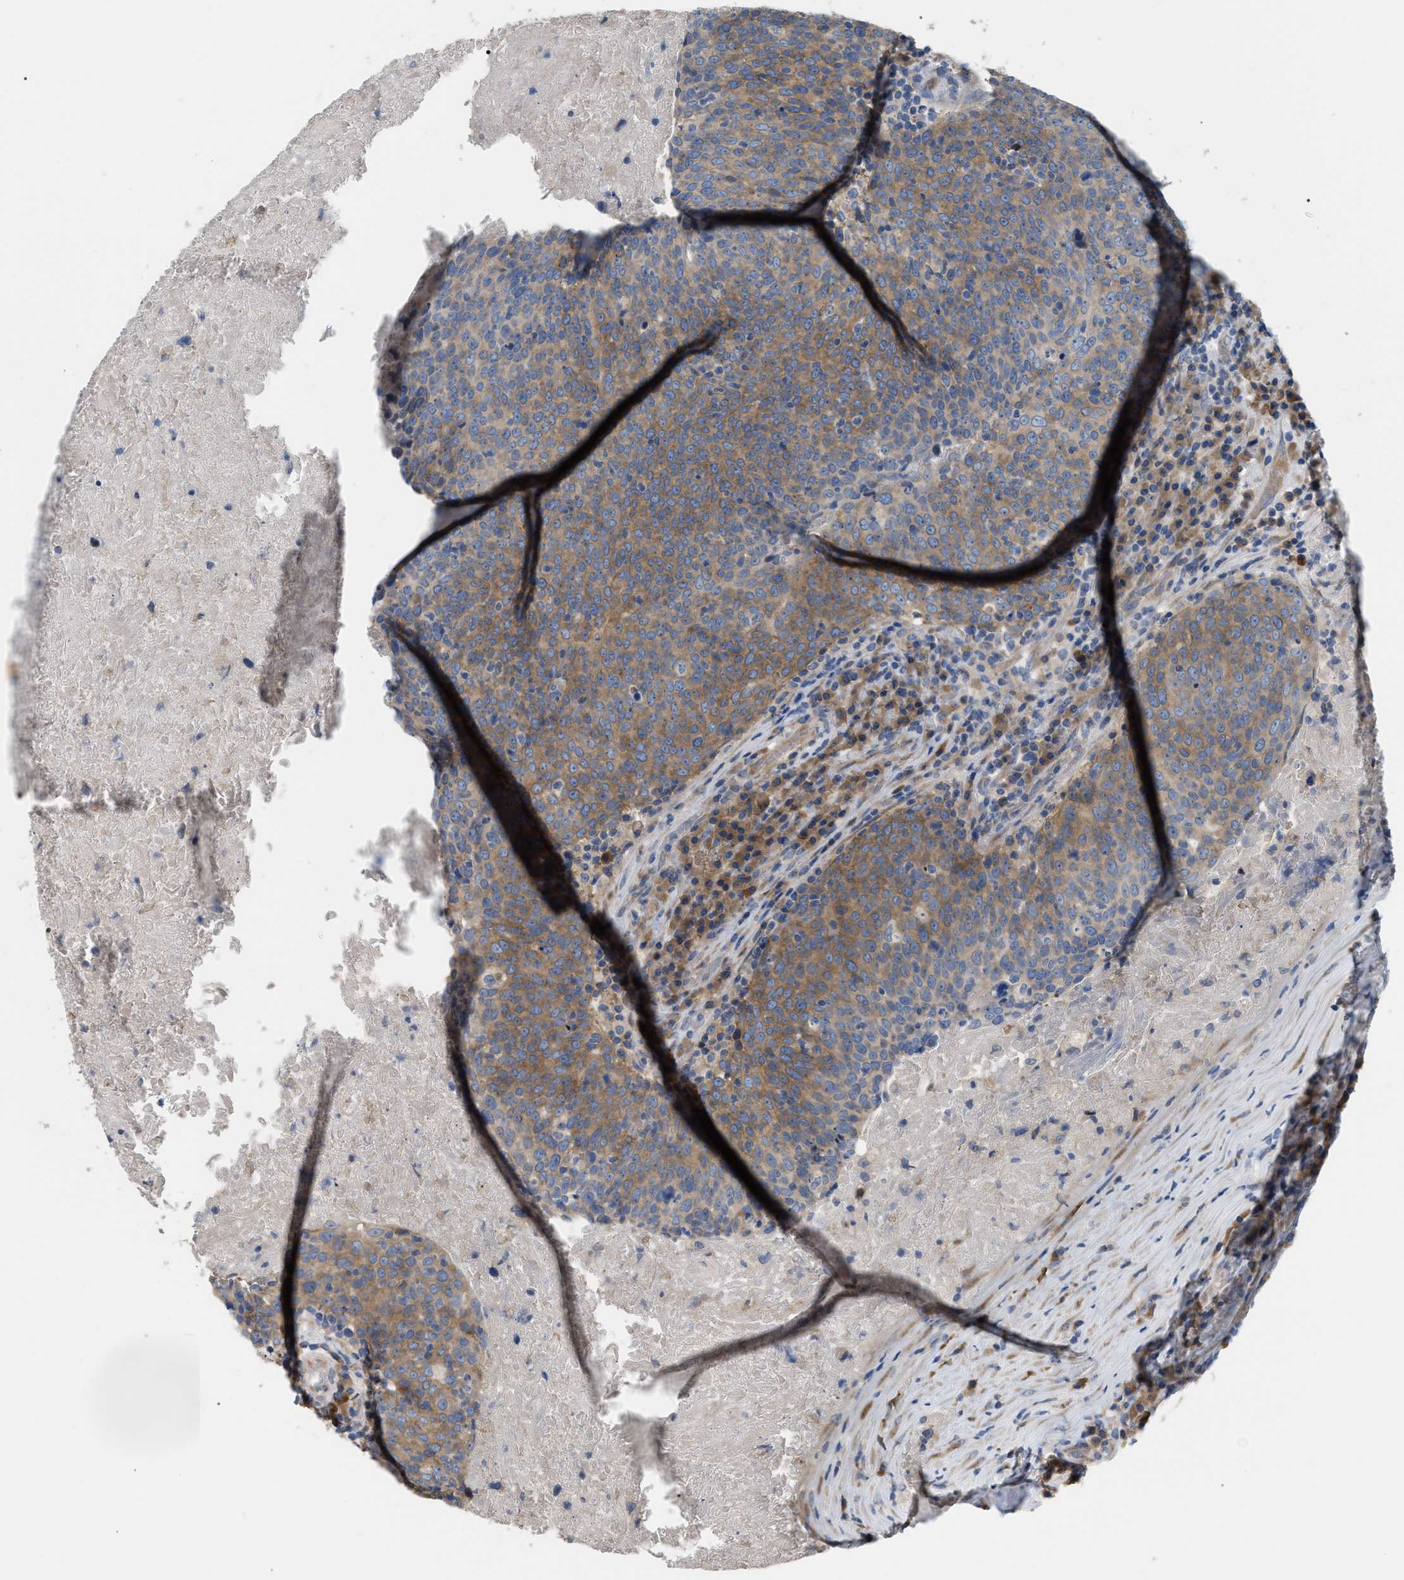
{"staining": {"intensity": "moderate", "quantity": ">75%", "location": "cytoplasmic/membranous"}, "tissue": "head and neck cancer", "cell_type": "Tumor cells", "image_type": "cancer", "snomed": [{"axis": "morphology", "description": "Squamous cell carcinoma, NOS"}, {"axis": "morphology", "description": "Squamous cell carcinoma, metastatic, NOS"}, {"axis": "topography", "description": "Lymph node"}, {"axis": "topography", "description": "Head-Neck"}], "caption": "High-magnification brightfield microscopy of head and neck cancer (metastatic squamous cell carcinoma) stained with DAB (3,3'-diaminobenzidine) (brown) and counterstained with hematoxylin (blue). tumor cells exhibit moderate cytoplasmic/membranous positivity is identified in approximately>75% of cells.", "gene": "DHX58", "patient": {"sex": "male", "age": 62}}